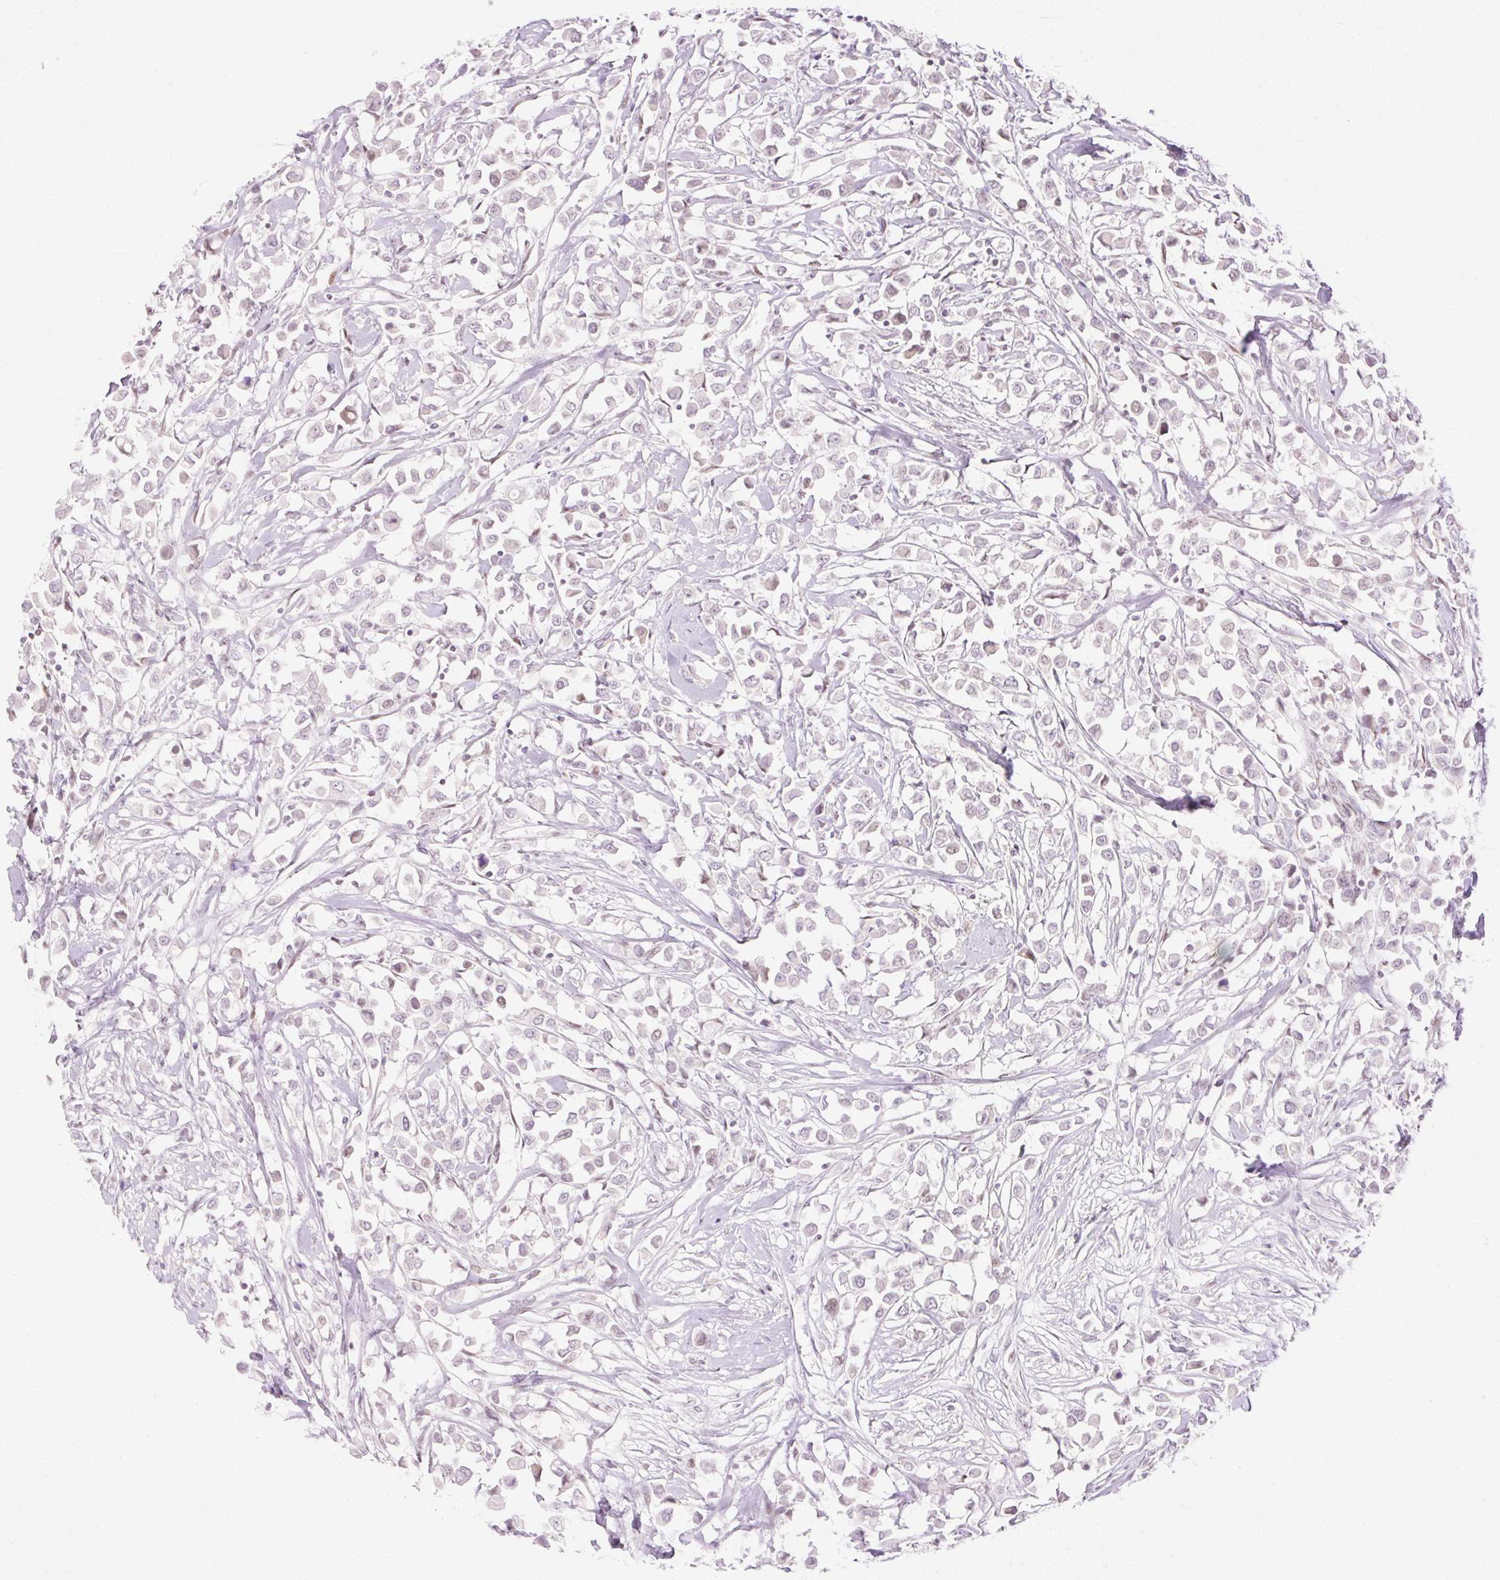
{"staining": {"intensity": "weak", "quantity": "<25%", "location": "nuclear"}, "tissue": "breast cancer", "cell_type": "Tumor cells", "image_type": "cancer", "snomed": [{"axis": "morphology", "description": "Duct carcinoma"}, {"axis": "topography", "description": "Breast"}], "caption": "DAB immunohistochemical staining of human breast invasive ductal carcinoma exhibits no significant staining in tumor cells. (DAB immunohistochemistry (IHC), high magnification).", "gene": "C3orf49", "patient": {"sex": "female", "age": 61}}